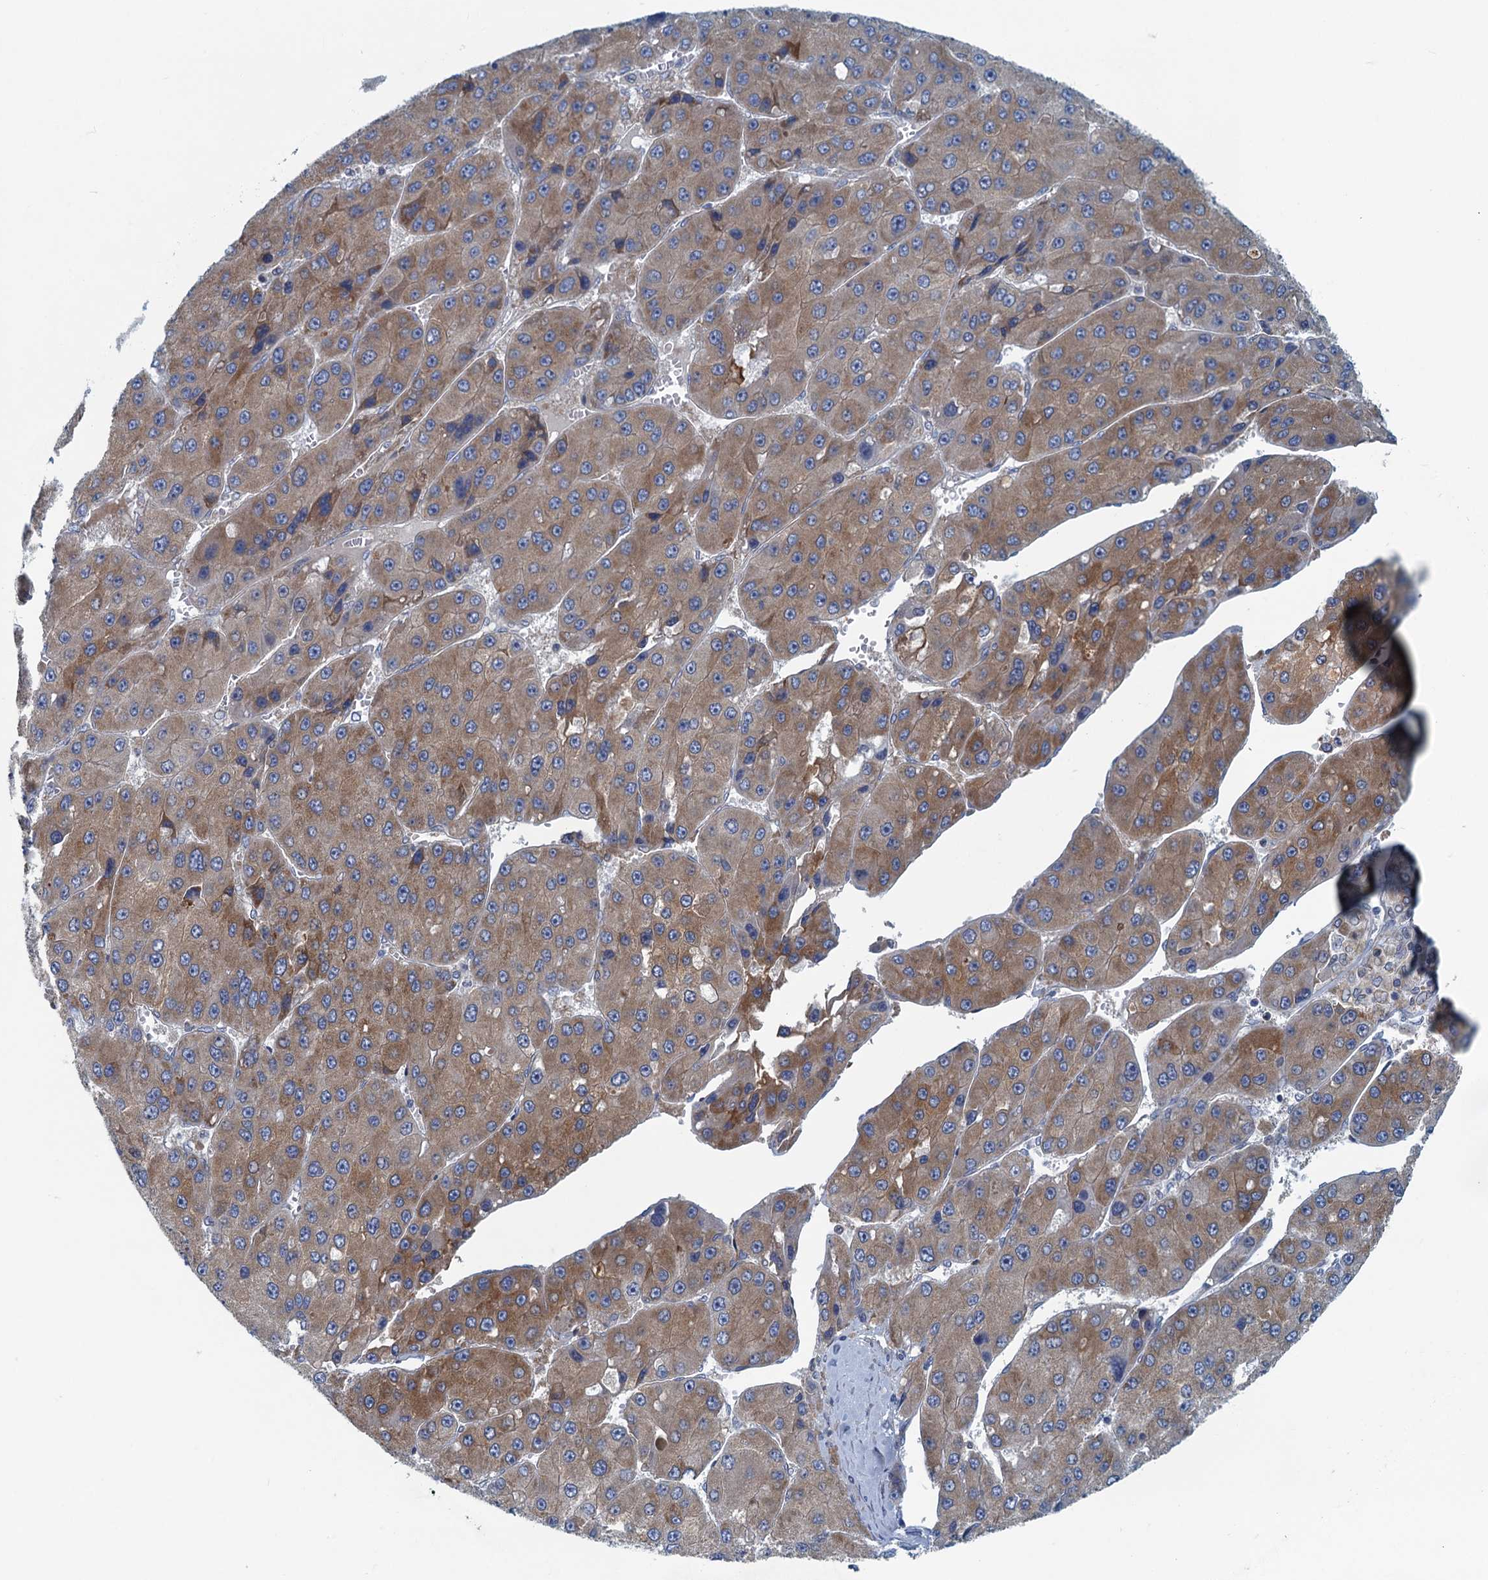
{"staining": {"intensity": "moderate", "quantity": ">75%", "location": "cytoplasmic/membranous"}, "tissue": "liver cancer", "cell_type": "Tumor cells", "image_type": "cancer", "snomed": [{"axis": "morphology", "description": "Carcinoma, Hepatocellular, NOS"}, {"axis": "topography", "description": "Liver"}], "caption": "Moderate cytoplasmic/membranous expression for a protein is identified in about >75% of tumor cells of liver cancer using immunohistochemistry.", "gene": "MYDGF", "patient": {"sex": "female", "age": 73}}